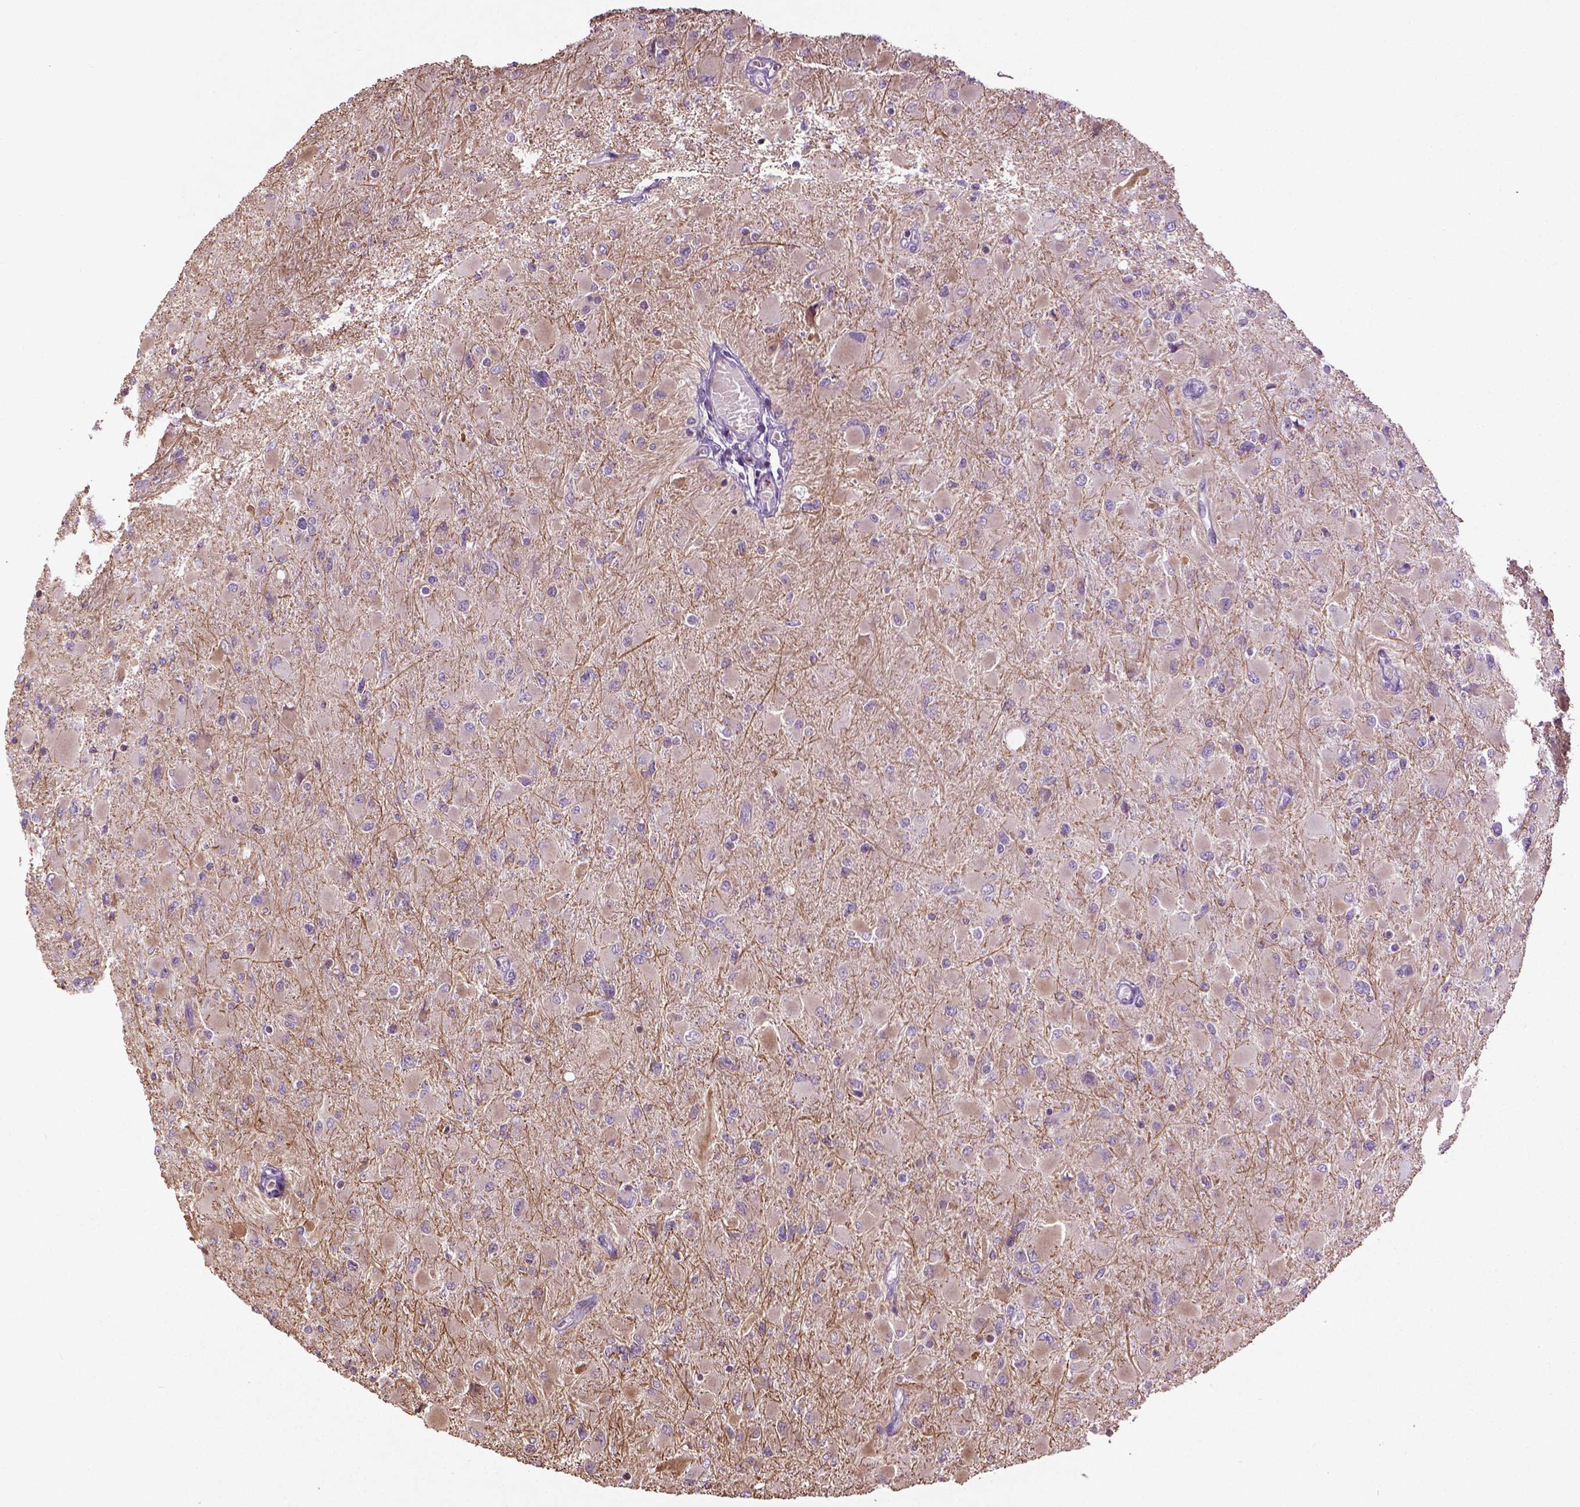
{"staining": {"intensity": "negative", "quantity": "none", "location": "none"}, "tissue": "glioma", "cell_type": "Tumor cells", "image_type": "cancer", "snomed": [{"axis": "morphology", "description": "Glioma, malignant, High grade"}, {"axis": "topography", "description": "Cerebral cortex"}], "caption": "Glioma was stained to show a protein in brown. There is no significant positivity in tumor cells.", "gene": "NTNG2", "patient": {"sex": "female", "age": 36}}